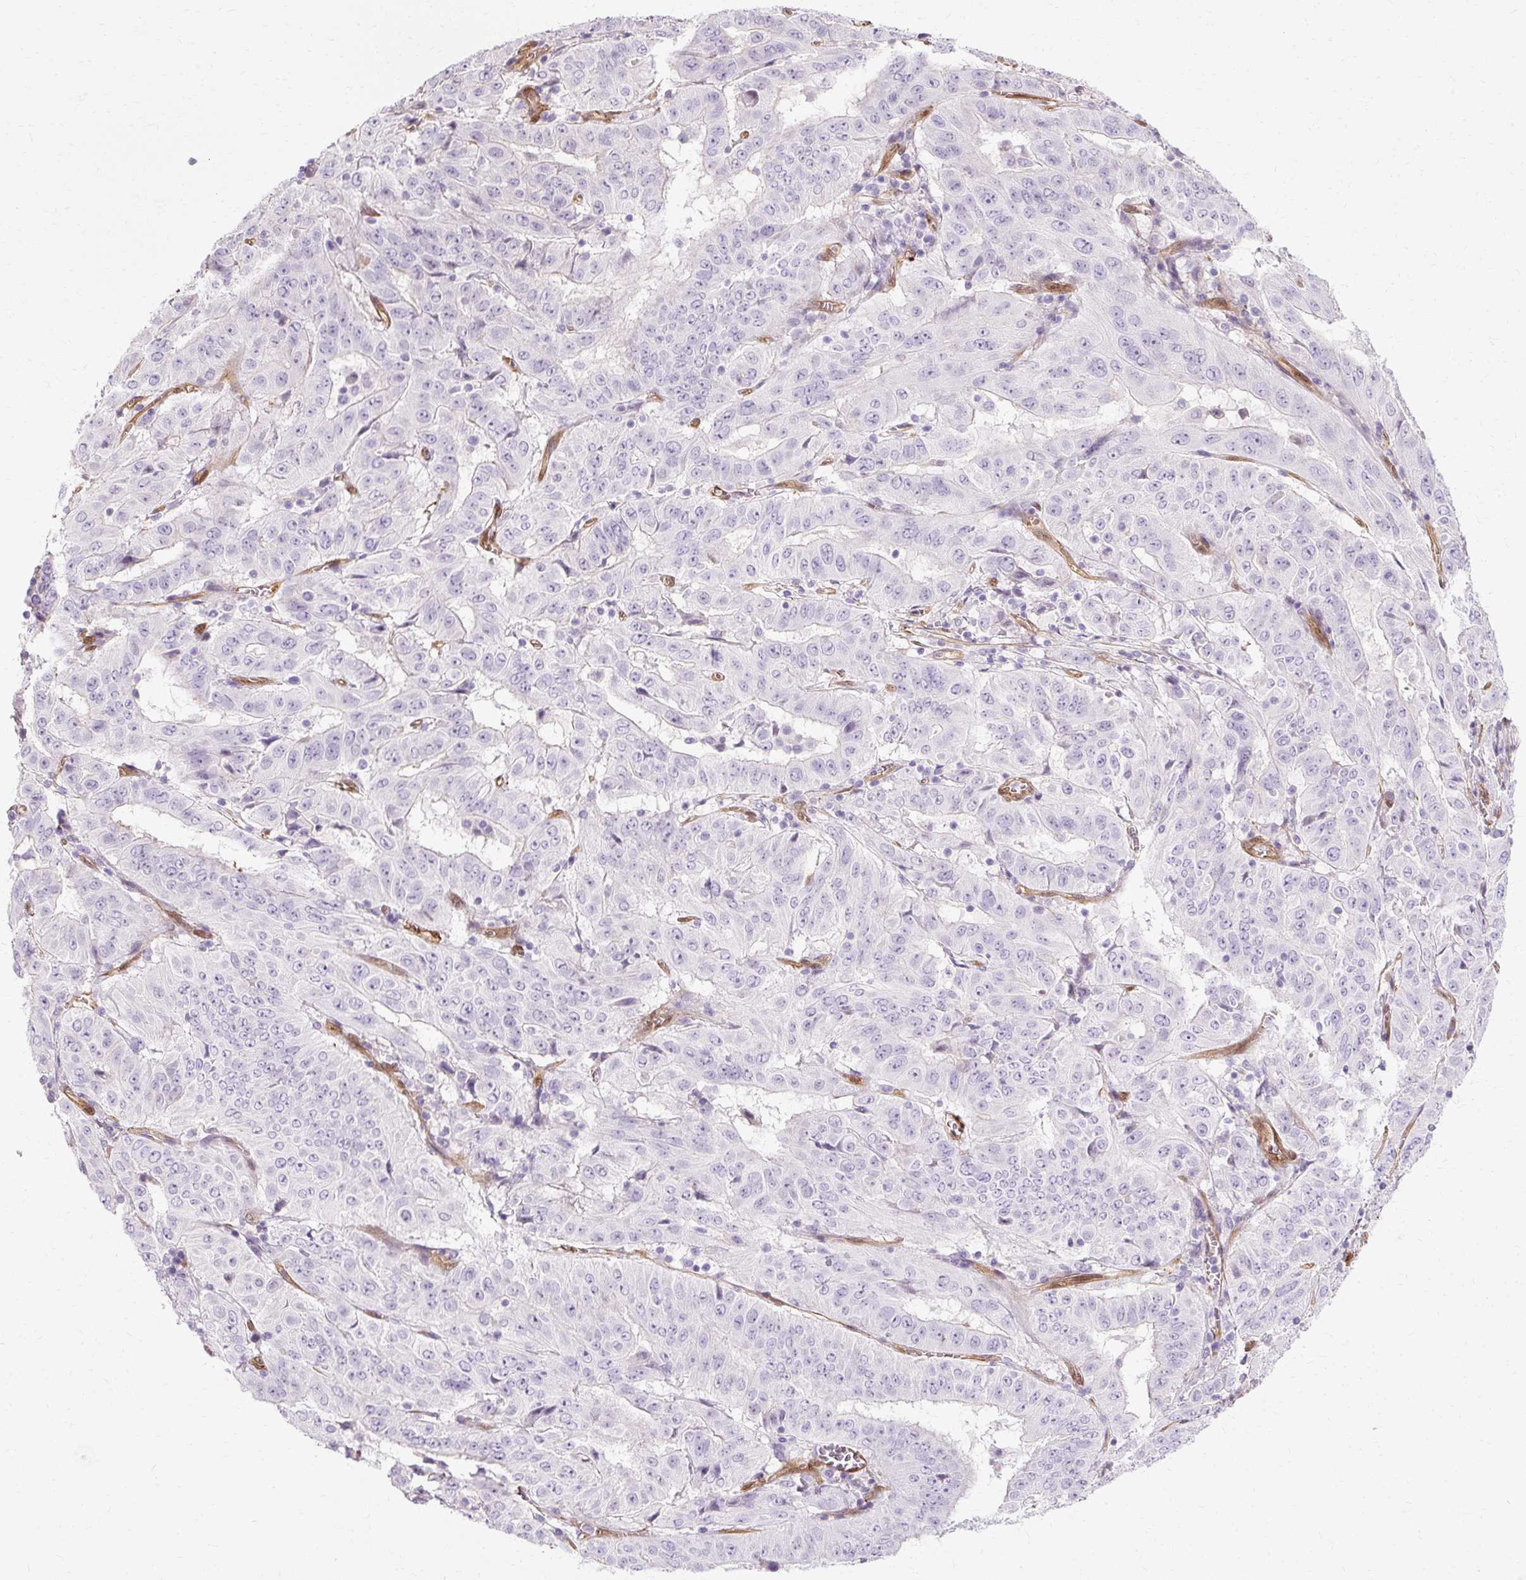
{"staining": {"intensity": "negative", "quantity": "none", "location": "none"}, "tissue": "pancreatic cancer", "cell_type": "Tumor cells", "image_type": "cancer", "snomed": [{"axis": "morphology", "description": "Adenocarcinoma, NOS"}, {"axis": "topography", "description": "Pancreas"}], "caption": "High power microscopy histopathology image of an immunohistochemistry image of pancreatic cancer, revealing no significant staining in tumor cells.", "gene": "CNN3", "patient": {"sex": "male", "age": 63}}